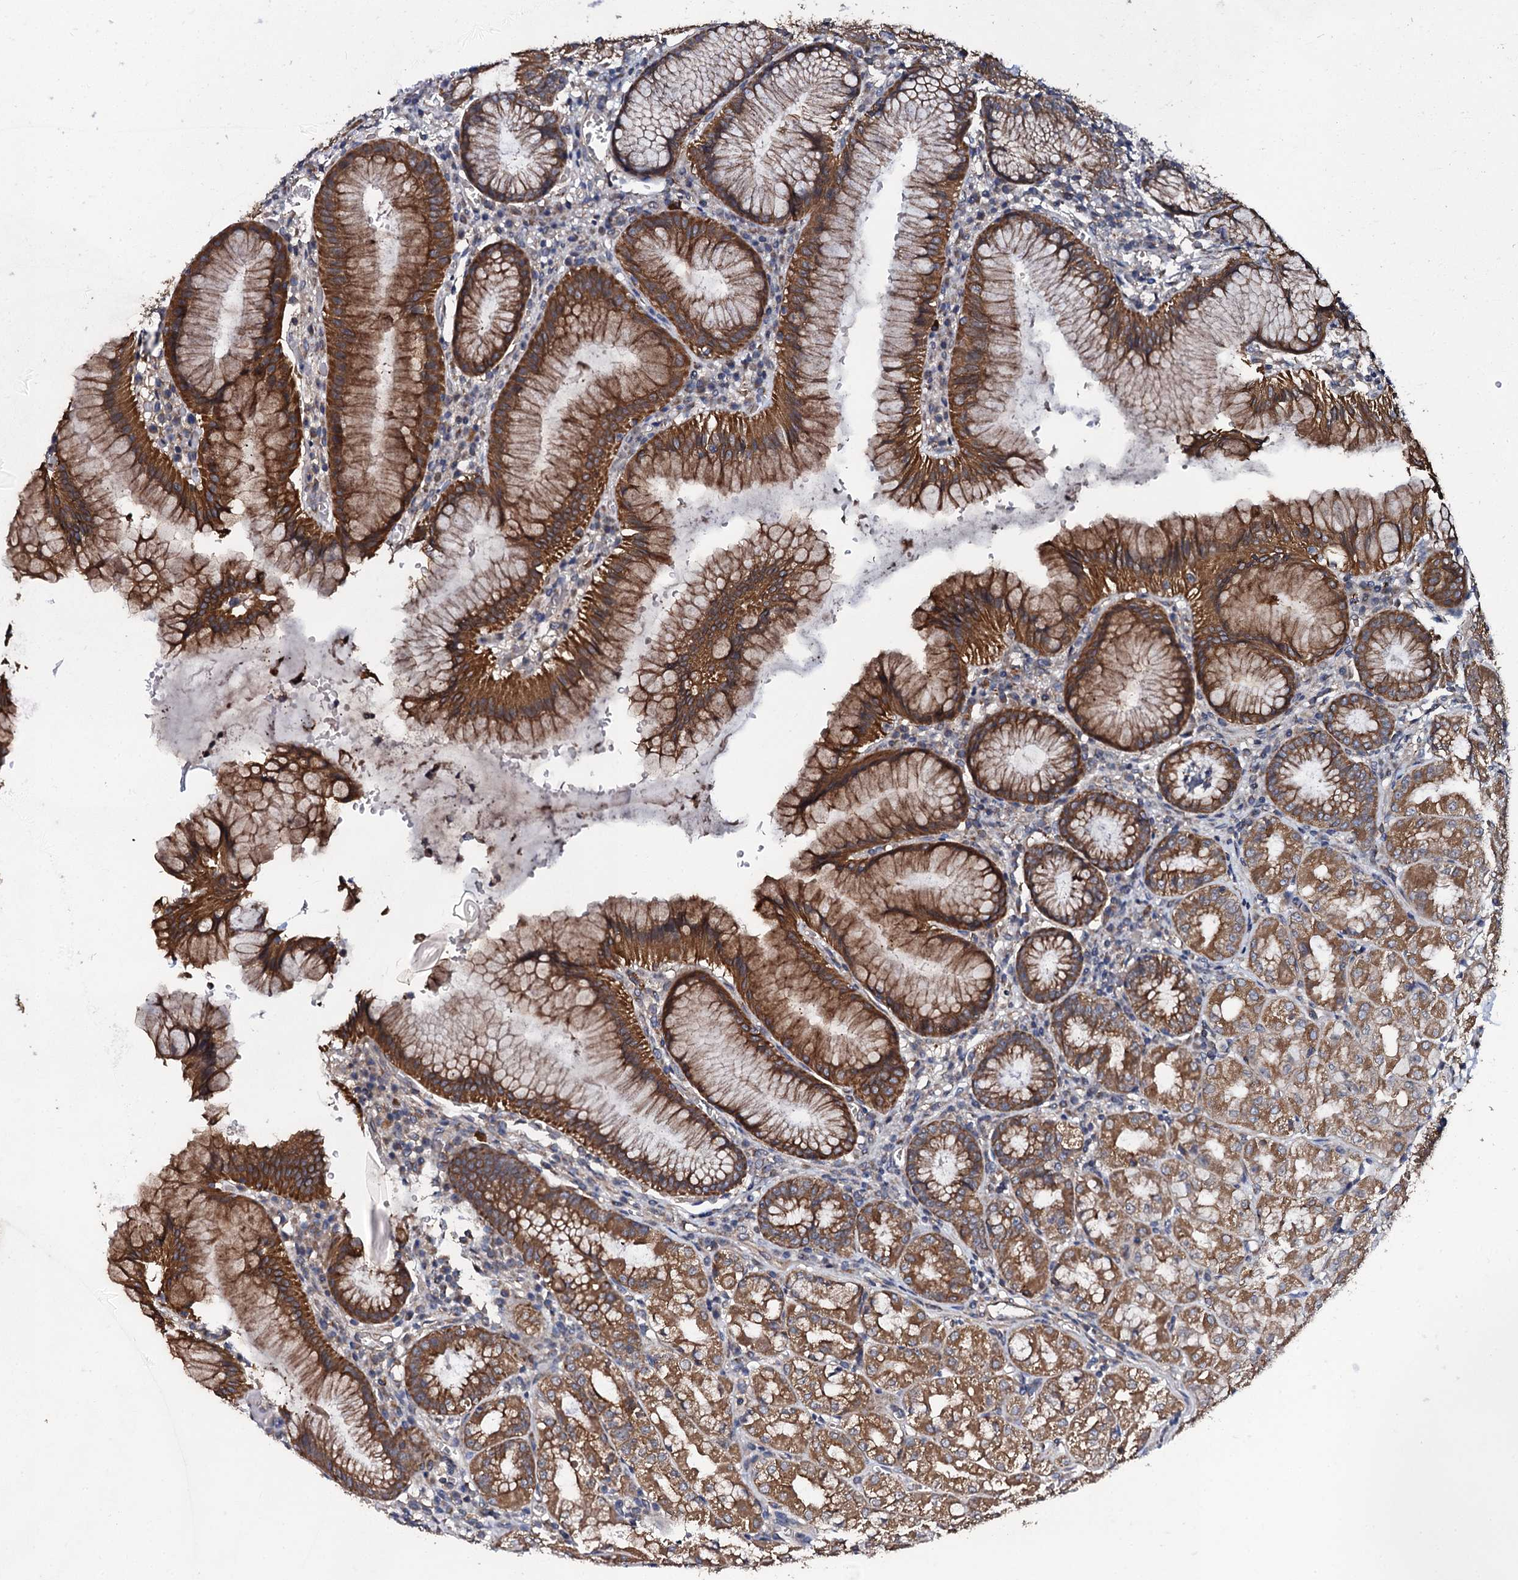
{"staining": {"intensity": "strong", "quantity": ">75%", "location": "cytoplasmic/membranous"}, "tissue": "stomach", "cell_type": "Glandular cells", "image_type": "normal", "snomed": [{"axis": "morphology", "description": "Normal tissue, NOS"}, {"axis": "topography", "description": "Stomach"}], "caption": "Immunohistochemistry image of benign stomach: stomach stained using immunohistochemistry (IHC) demonstrates high levels of strong protein expression localized specifically in the cytoplasmic/membranous of glandular cells, appearing as a cytoplasmic/membranous brown color.", "gene": "GLCE", "patient": {"sex": "male", "age": 55}}